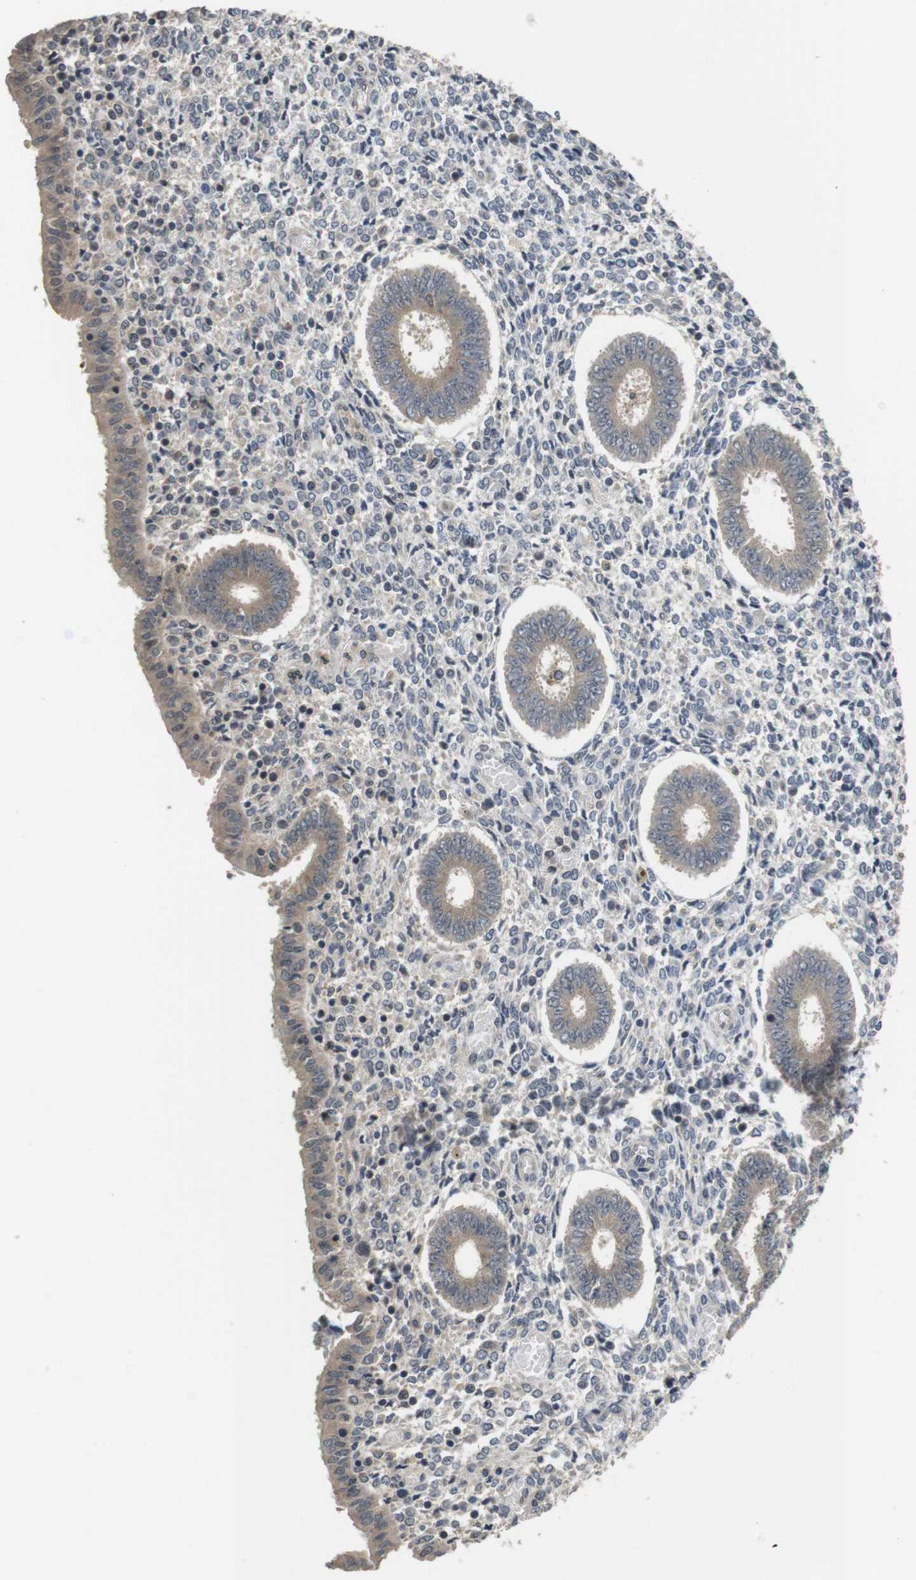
{"staining": {"intensity": "weak", "quantity": "<25%", "location": "nuclear"}, "tissue": "endometrium", "cell_type": "Cells in endometrial stroma", "image_type": "normal", "snomed": [{"axis": "morphology", "description": "Normal tissue, NOS"}, {"axis": "topography", "description": "Endometrium"}], "caption": "IHC photomicrograph of normal human endometrium stained for a protein (brown), which exhibits no positivity in cells in endometrial stroma. The staining was performed using DAB to visualize the protein expression in brown, while the nuclei were stained in blue with hematoxylin (Magnification: 20x).", "gene": "FADD", "patient": {"sex": "female", "age": 35}}